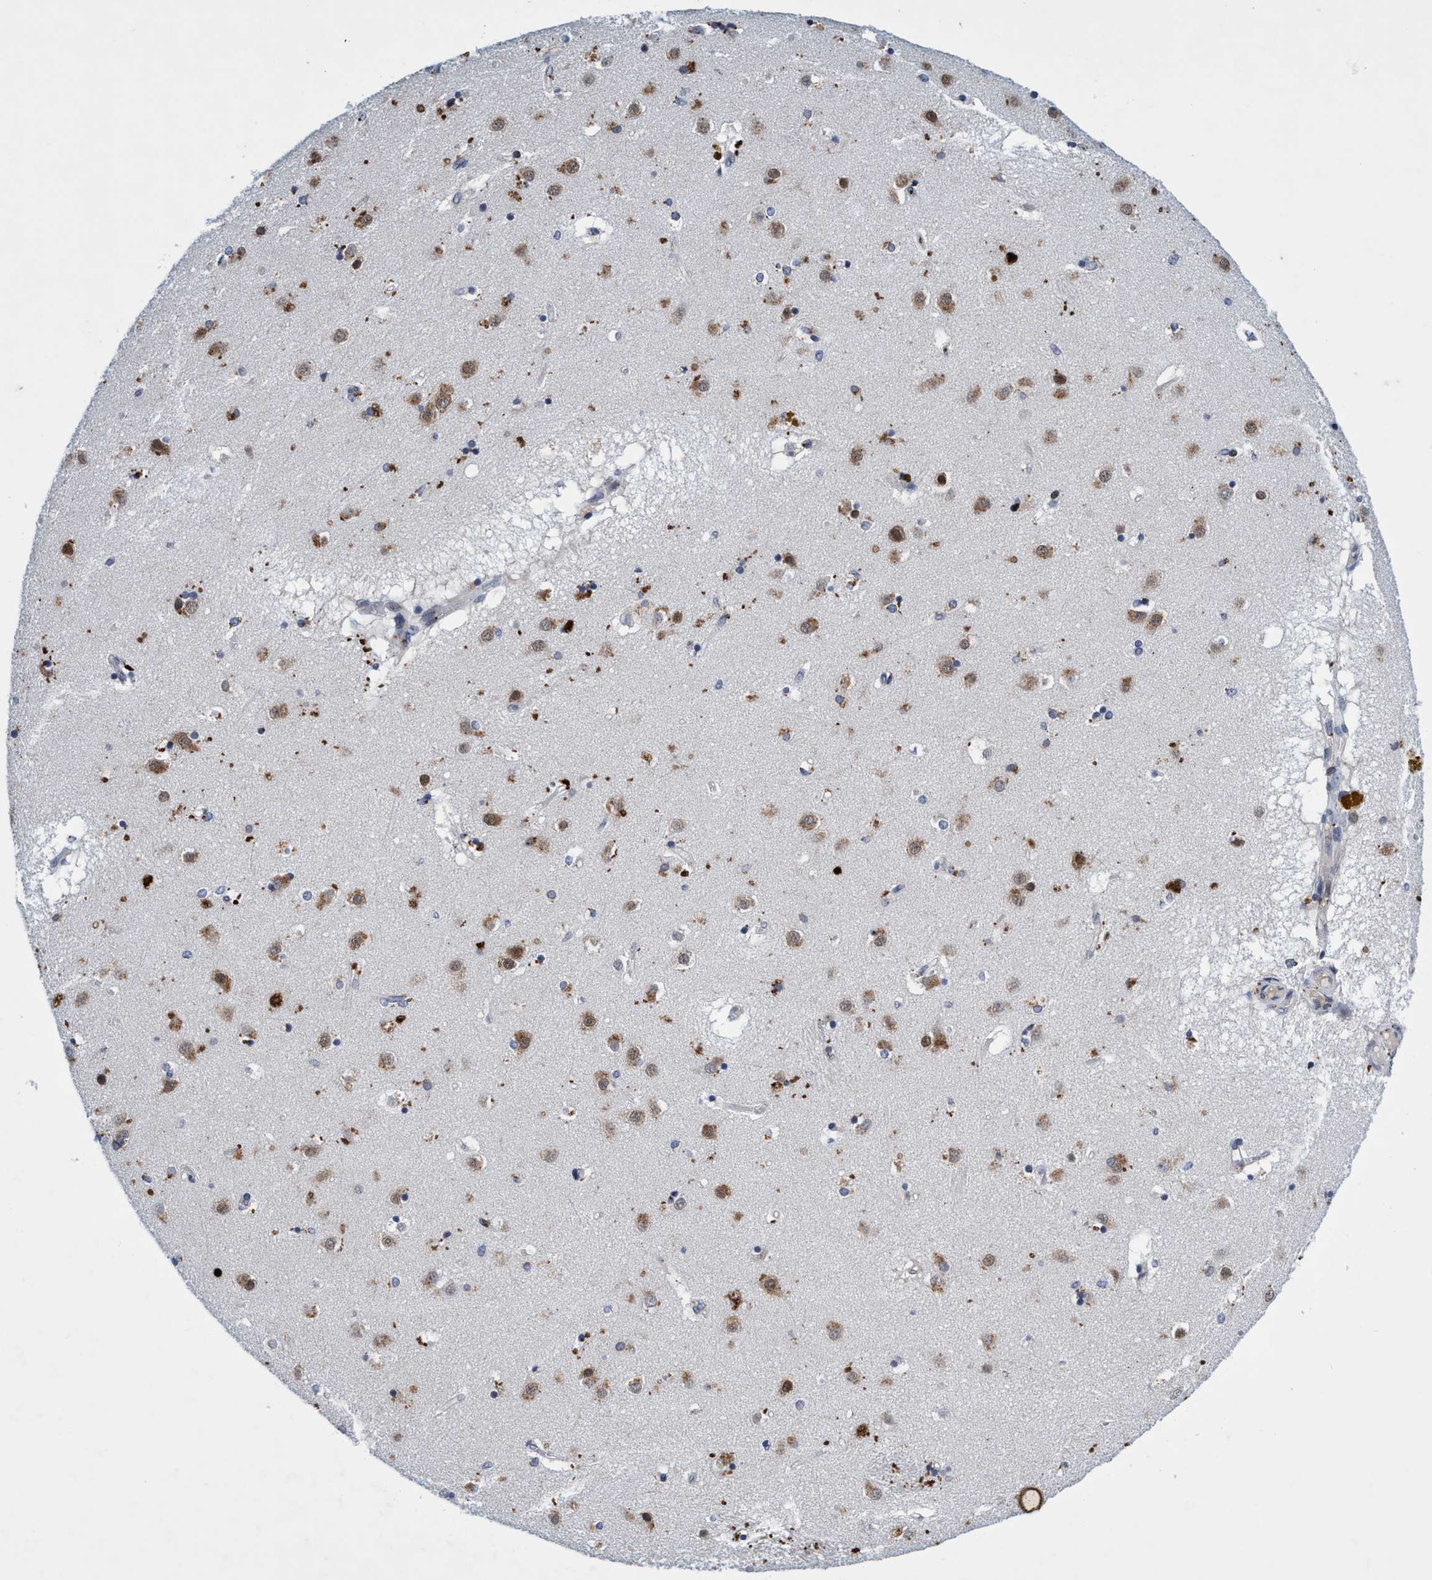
{"staining": {"intensity": "moderate", "quantity": "<25%", "location": "cytoplasmic/membranous"}, "tissue": "caudate", "cell_type": "Glial cells", "image_type": "normal", "snomed": [{"axis": "morphology", "description": "Normal tissue, NOS"}, {"axis": "topography", "description": "Lateral ventricle wall"}], "caption": "Moderate cytoplasmic/membranous protein expression is identified in about <25% of glial cells in caudate. The protein of interest is shown in brown color, while the nuclei are stained blue.", "gene": "GRB14", "patient": {"sex": "male", "age": 70}}